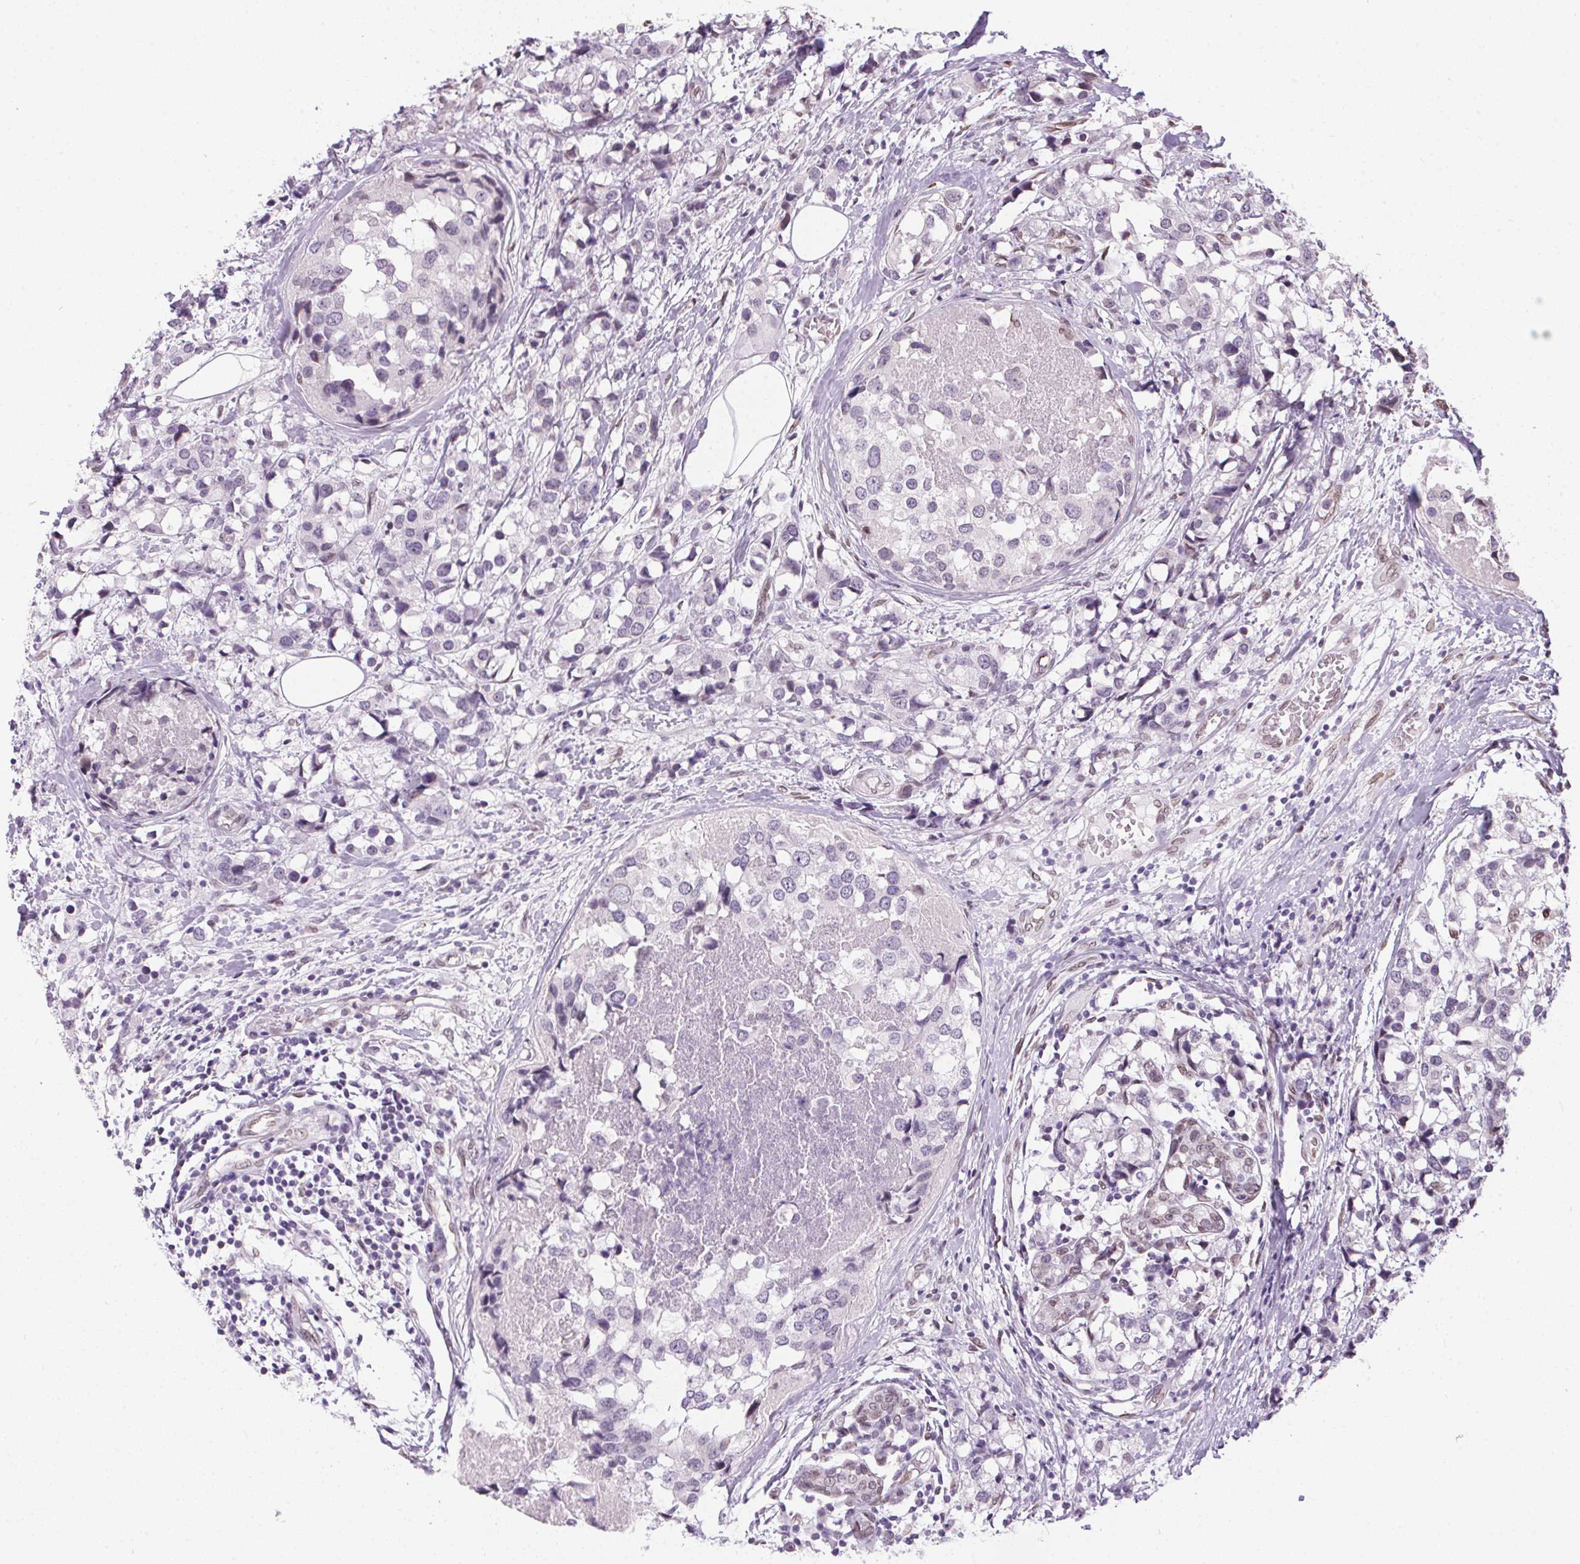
{"staining": {"intensity": "weak", "quantity": "<25%", "location": "nuclear"}, "tissue": "breast cancer", "cell_type": "Tumor cells", "image_type": "cancer", "snomed": [{"axis": "morphology", "description": "Lobular carcinoma"}, {"axis": "topography", "description": "Breast"}], "caption": "DAB (3,3'-diaminobenzidine) immunohistochemical staining of breast cancer (lobular carcinoma) demonstrates no significant expression in tumor cells.", "gene": "TMEM175", "patient": {"sex": "female", "age": 59}}